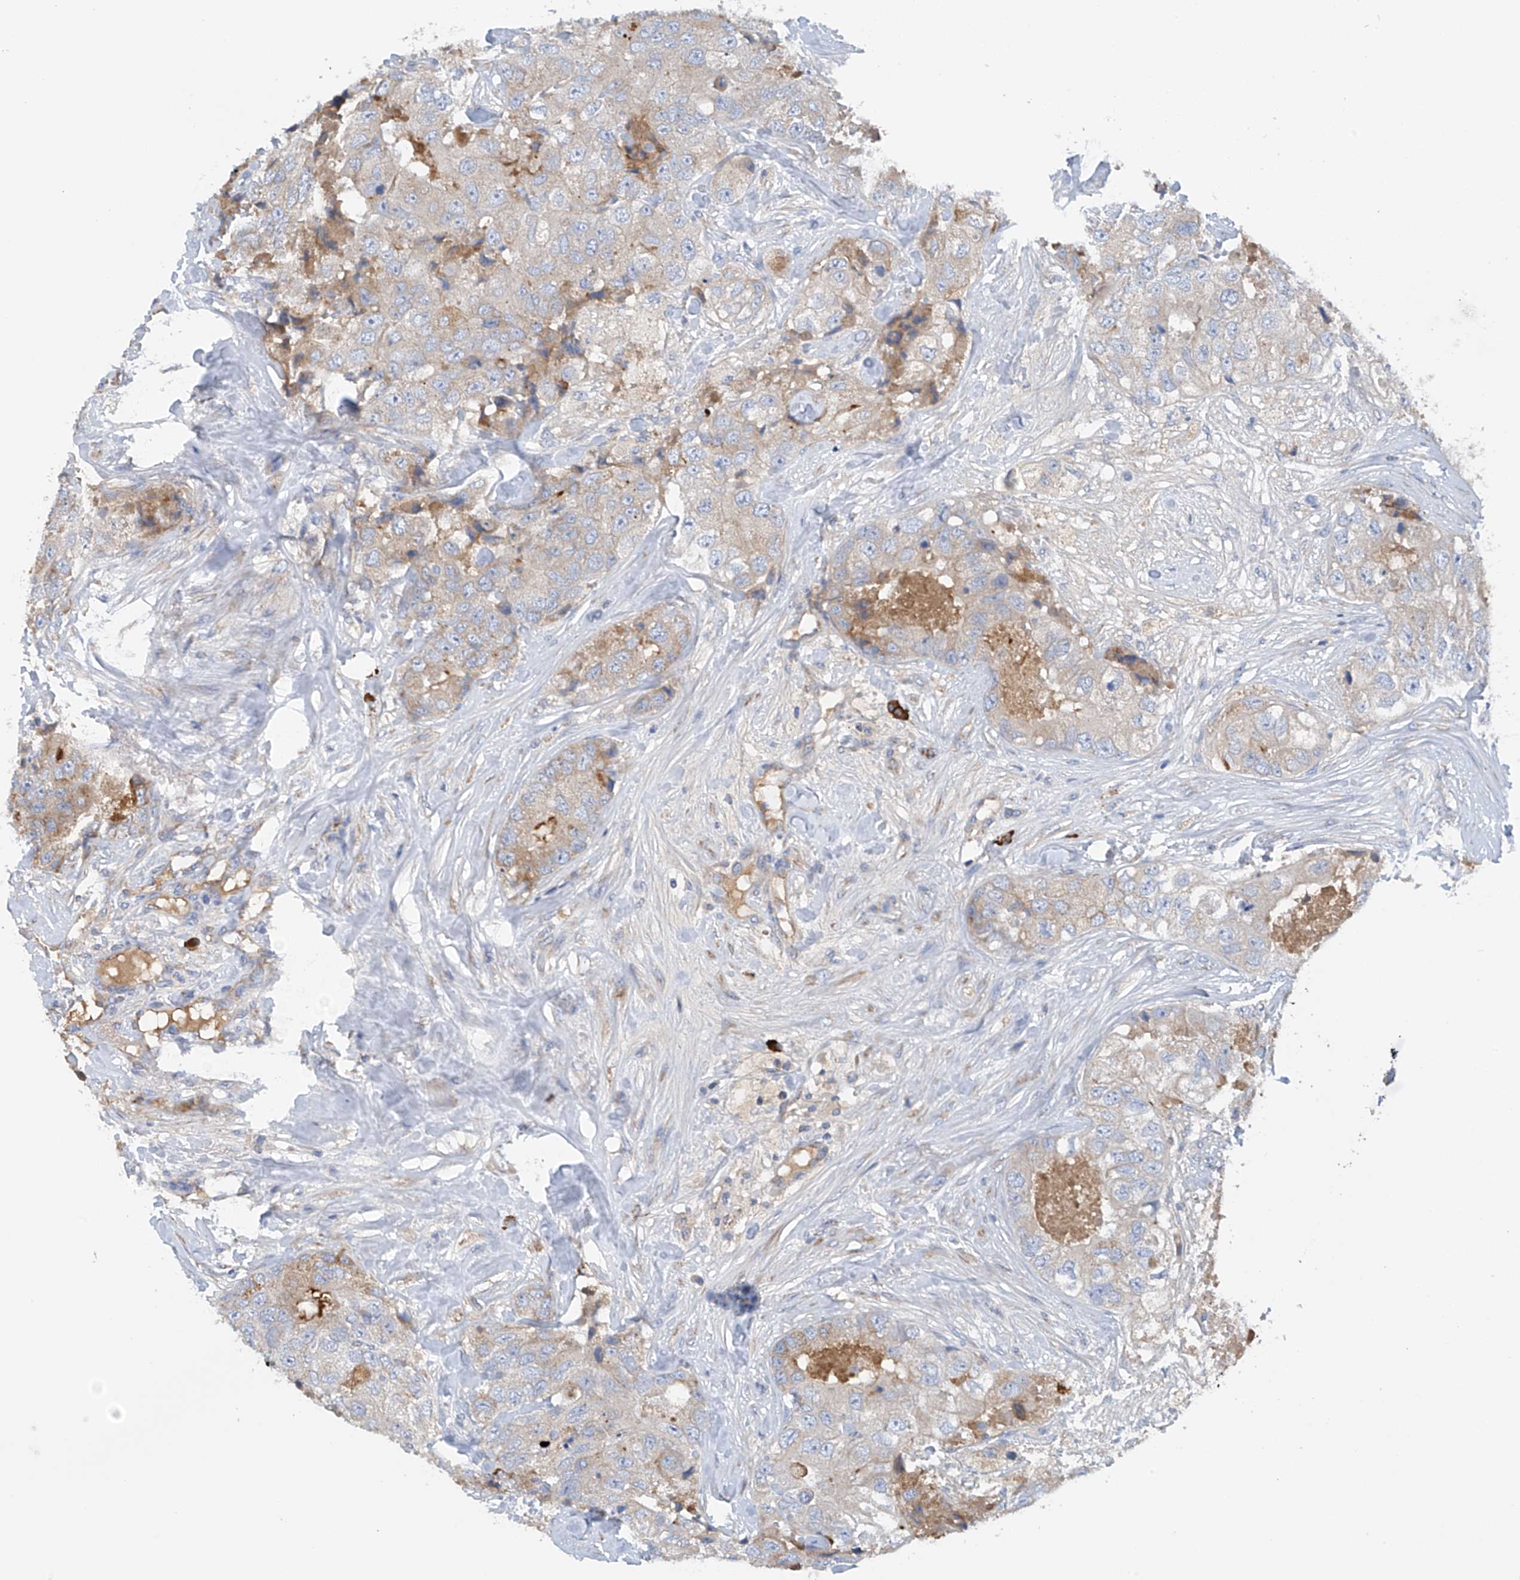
{"staining": {"intensity": "moderate", "quantity": "<25%", "location": "cytoplasmic/membranous"}, "tissue": "breast cancer", "cell_type": "Tumor cells", "image_type": "cancer", "snomed": [{"axis": "morphology", "description": "Duct carcinoma"}, {"axis": "topography", "description": "Breast"}], "caption": "Breast infiltrating ductal carcinoma stained for a protein demonstrates moderate cytoplasmic/membranous positivity in tumor cells.", "gene": "SLC5A11", "patient": {"sex": "female", "age": 62}}